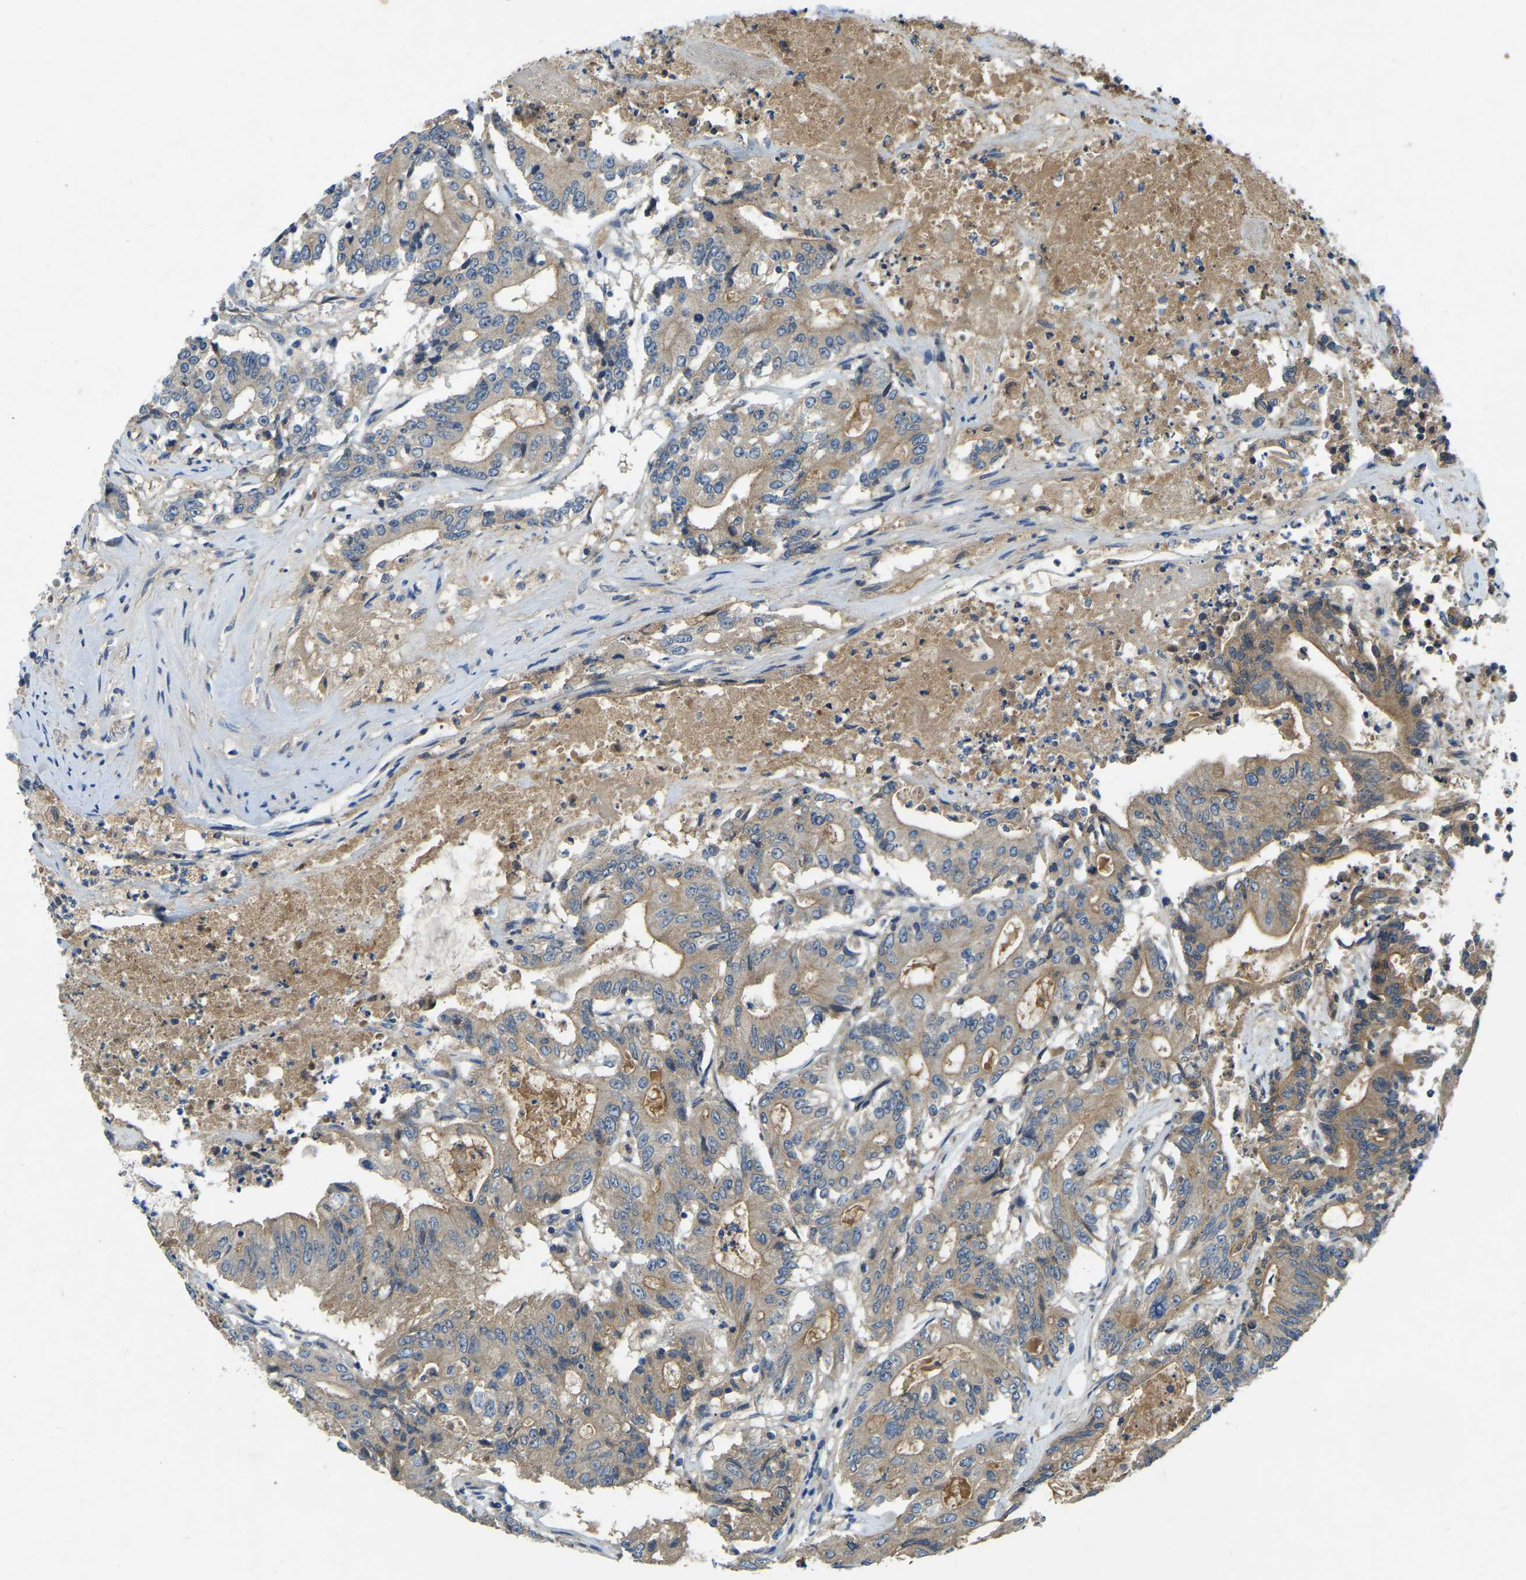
{"staining": {"intensity": "weak", "quantity": "25%-75%", "location": "cytoplasmic/membranous"}, "tissue": "colorectal cancer", "cell_type": "Tumor cells", "image_type": "cancer", "snomed": [{"axis": "morphology", "description": "Adenocarcinoma, NOS"}, {"axis": "topography", "description": "Colon"}], "caption": "Immunohistochemistry (IHC) staining of colorectal adenocarcinoma, which demonstrates low levels of weak cytoplasmic/membranous positivity in about 25%-75% of tumor cells indicating weak cytoplasmic/membranous protein expression. The staining was performed using DAB (brown) for protein detection and nuclei were counterstained in hematoxylin (blue).", "gene": "ATP8B1", "patient": {"sex": "female", "age": 77}}